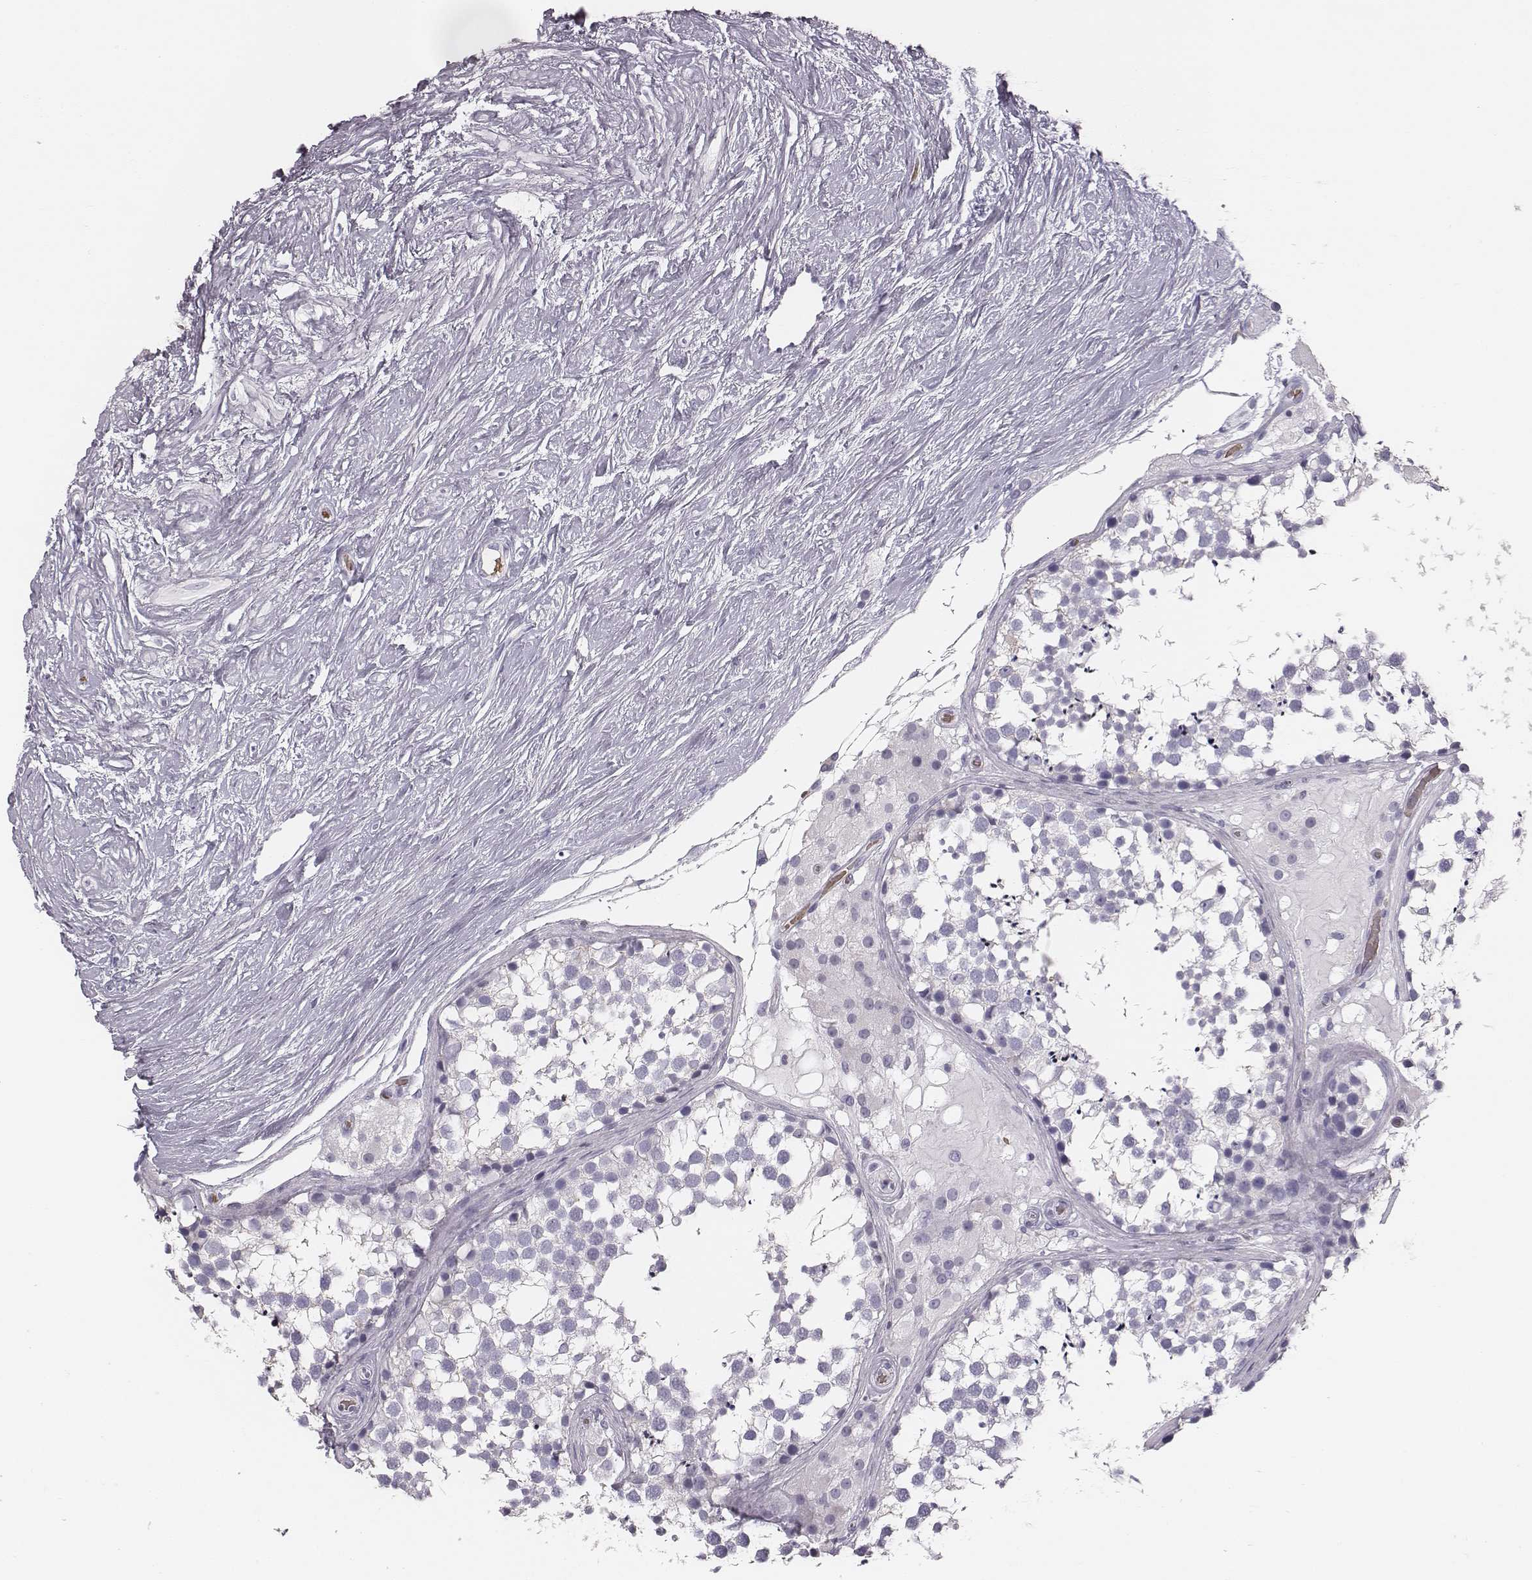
{"staining": {"intensity": "negative", "quantity": "none", "location": "none"}, "tissue": "testis", "cell_type": "Cells in seminiferous ducts", "image_type": "normal", "snomed": [{"axis": "morphology", "description": "Normal tissue, NOS"}, {"axis": "morphology", "description": "Seminoma, NOS"}, {"axis": "topography", "description": "Testis"}], "caption": "Immunohistochemistry of benign testis demonstrates no staining in cells in seminiferous ducts. (DAB (3,3'-diaminobenzidine) IHC visualized using brightfield microscopy, high magnification).", "gene": "HBZ", "patient": {"sex": "male", "age": 65}}